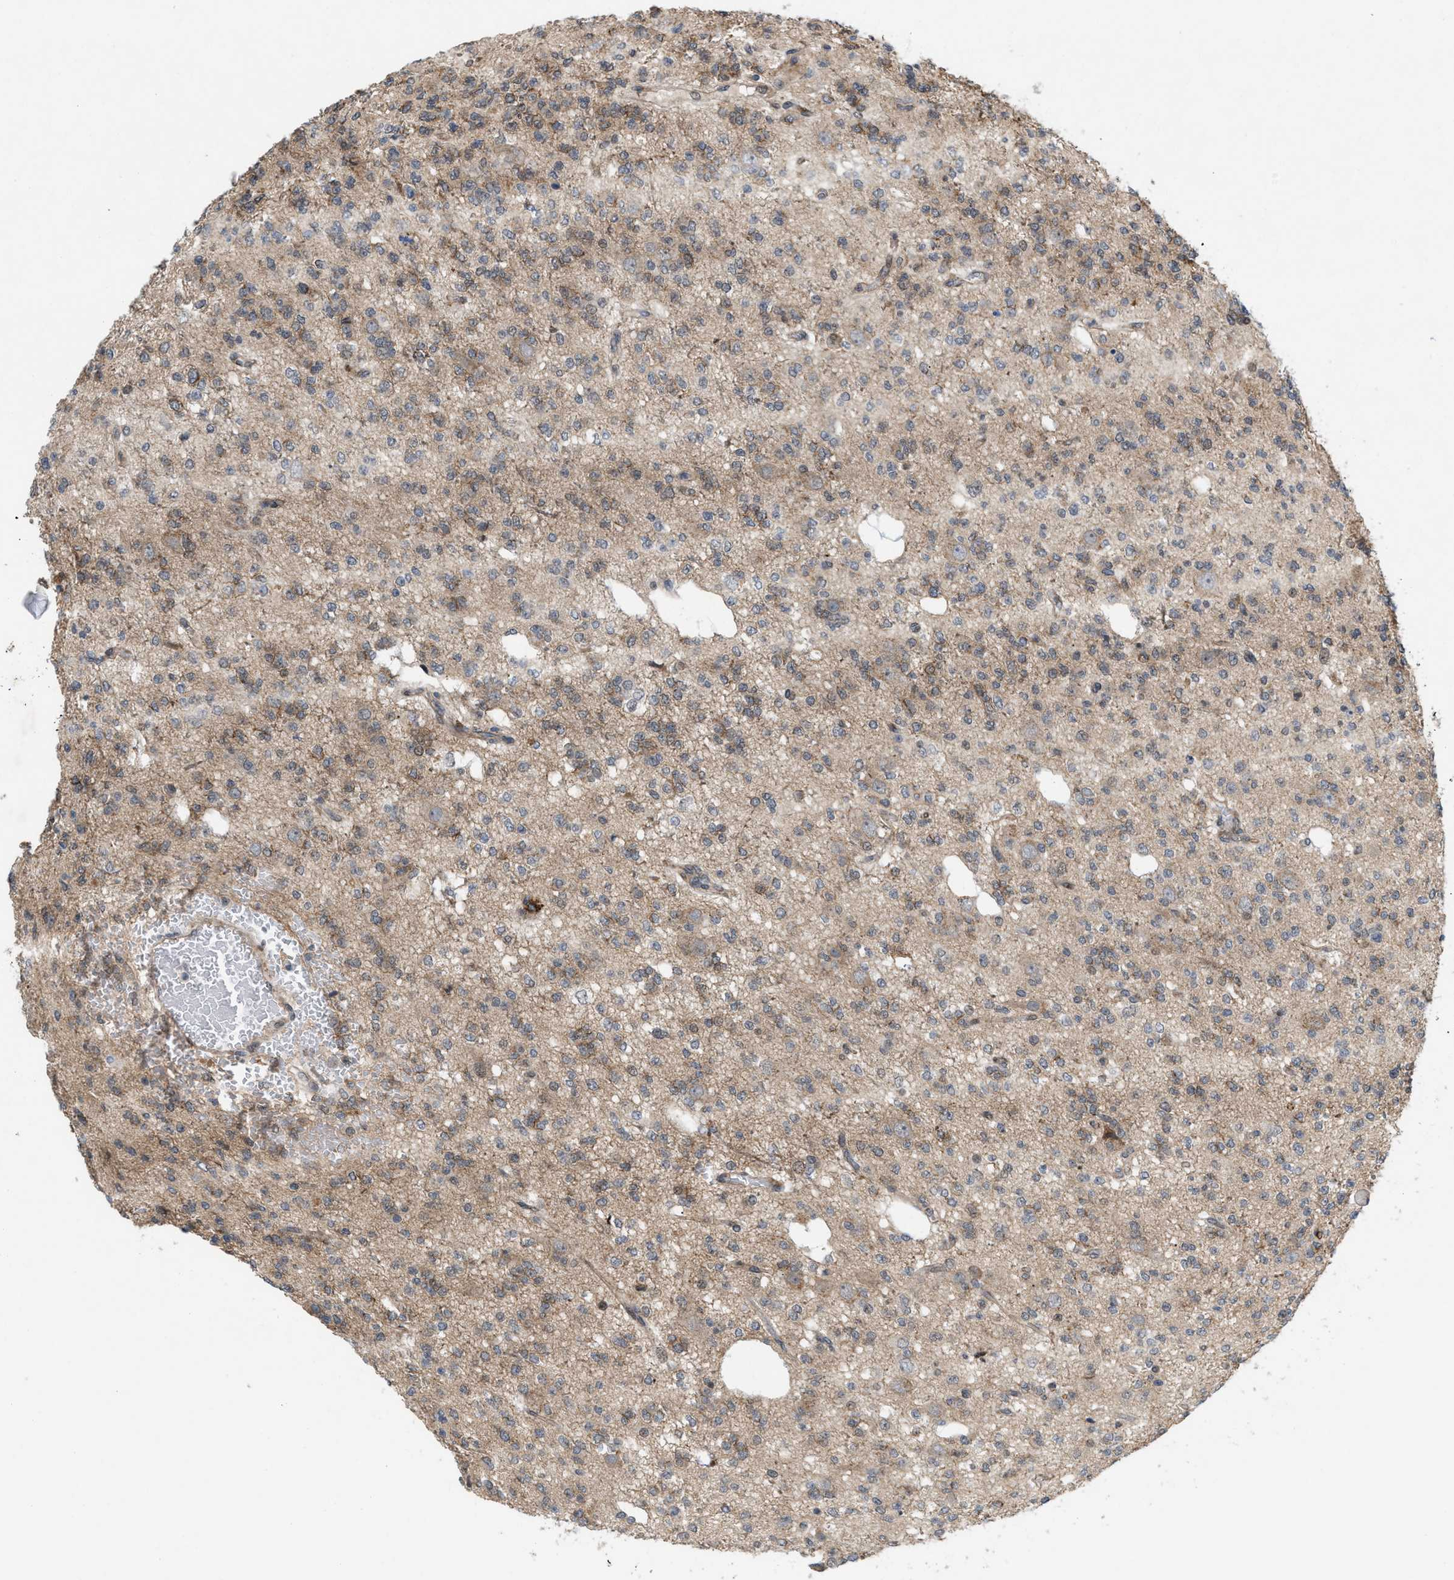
{"staining": {"intensity": "weak", "quantity": "<25%", "location": "cytoplasmic/membranous"}, "tissue": "glioma", "cell_type": "Tumor cells", "image_type": "cancer", "snomed": [{"axis": "morphology", "description": "Glioma, malignant, Low grade"}, {"axis": "topography", "description": "Brain"}], "caption": "High power microscopy micrograph of an IHC photomicrograph of glioma, revealing no significant positivity in tumor cells.", "gene": "MFSD6", "patient": {"sex": "male", "age": 38}}